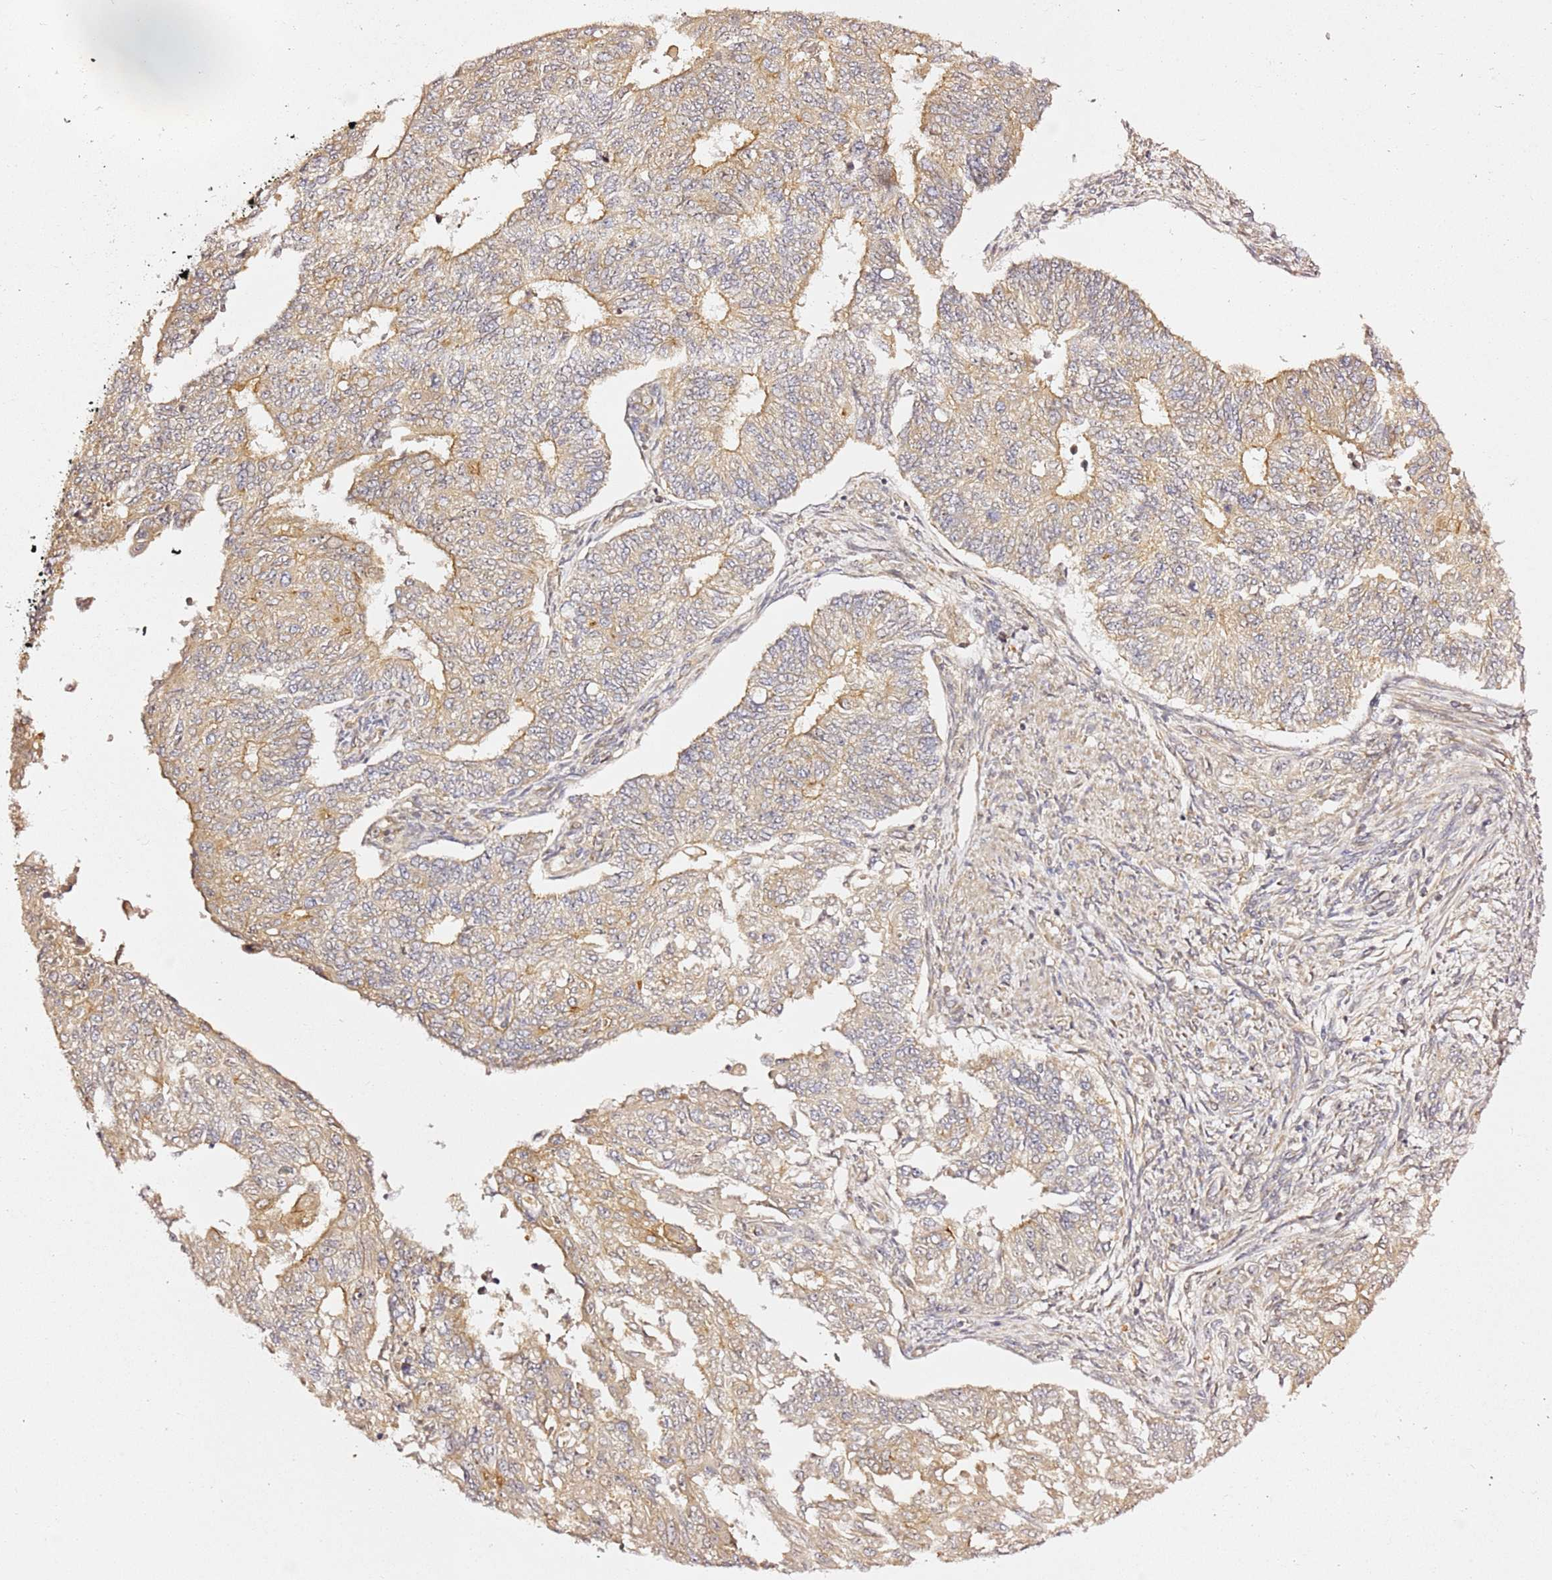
{"staining": {"intensity": "moderate", "quantity": "25%-75%", "location": "cytoplasmic/membranous"}, "tissue": "endometrial cancer", "cell_type": "Tumor cells", "image_type": "cancer", "snomed": [{"axis": "morphology", "description": "Adenocarcinoma, NOS"}, {"axis": "topography", "description": "Endometrium"}], "caption": "Protein staining shows moderate cytoplasmic/membranous positivity in approximately 25%-75% of tumor cells in endometrial cancer.", "gene": "OSBPL2", "patient": {"sex": "female", "age": 32}}